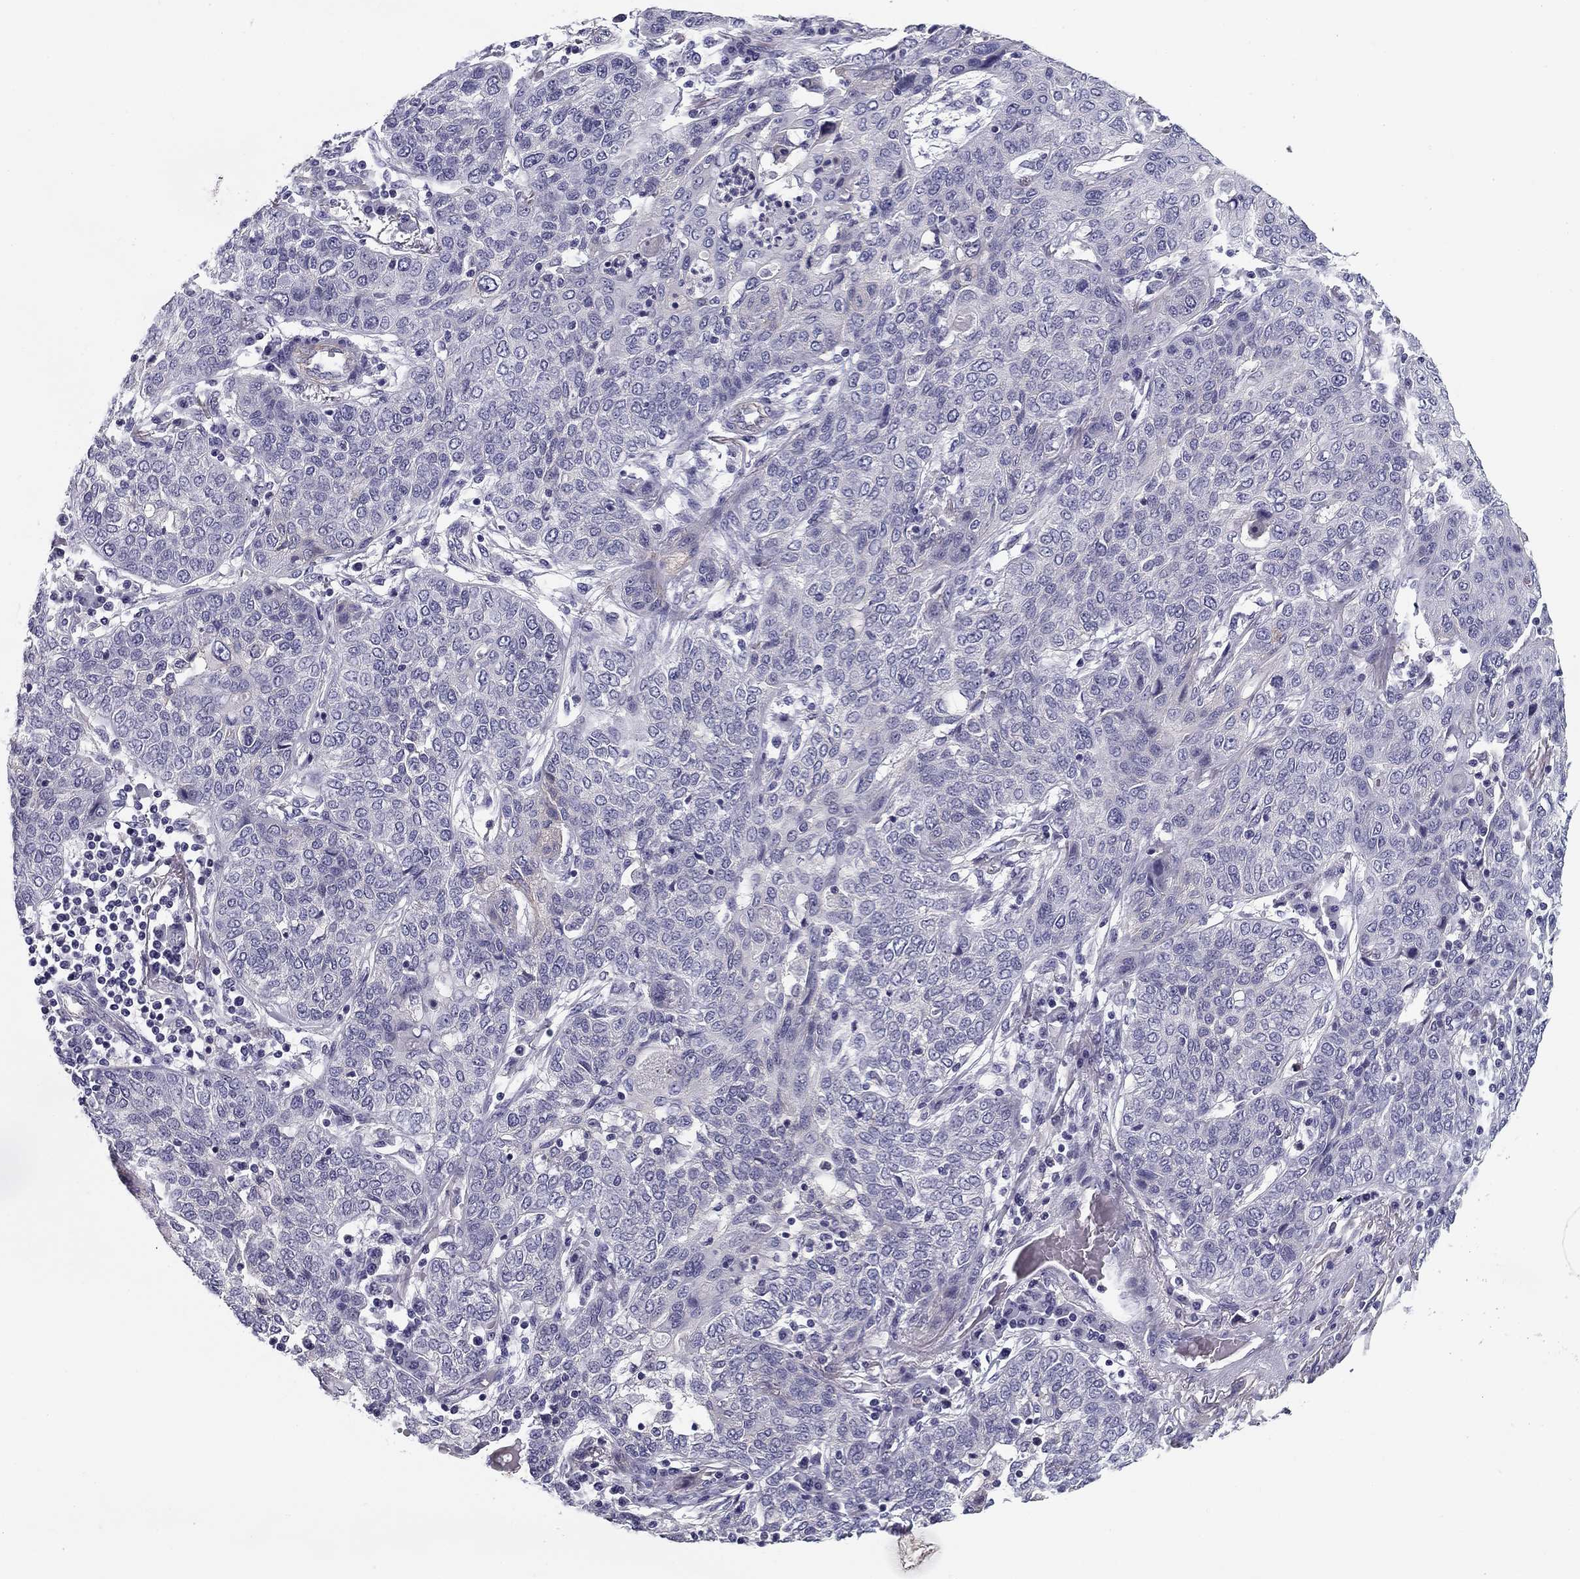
{"staining": {"intensity": "negative", "quantity": "none", "location": "none"}, "tissue": "lung cancer", "cell_type": "Tumor cells", "image_type": "cancer", "snomed": [{"axis": "morphology", "description": "Squamous cell carcinoma, NOS"}, {"axis": "topography", "description": "Lung"}], "caption": "High magnification brightfield microscopy of lung cancer (squamous cell carcinoma) stained with DAB (brown) and counterstained with hematoxylin (blue): tumor cells show no significant staining.", "gene": "FLNC", "patient": {"sex": "female", "age": 70}}